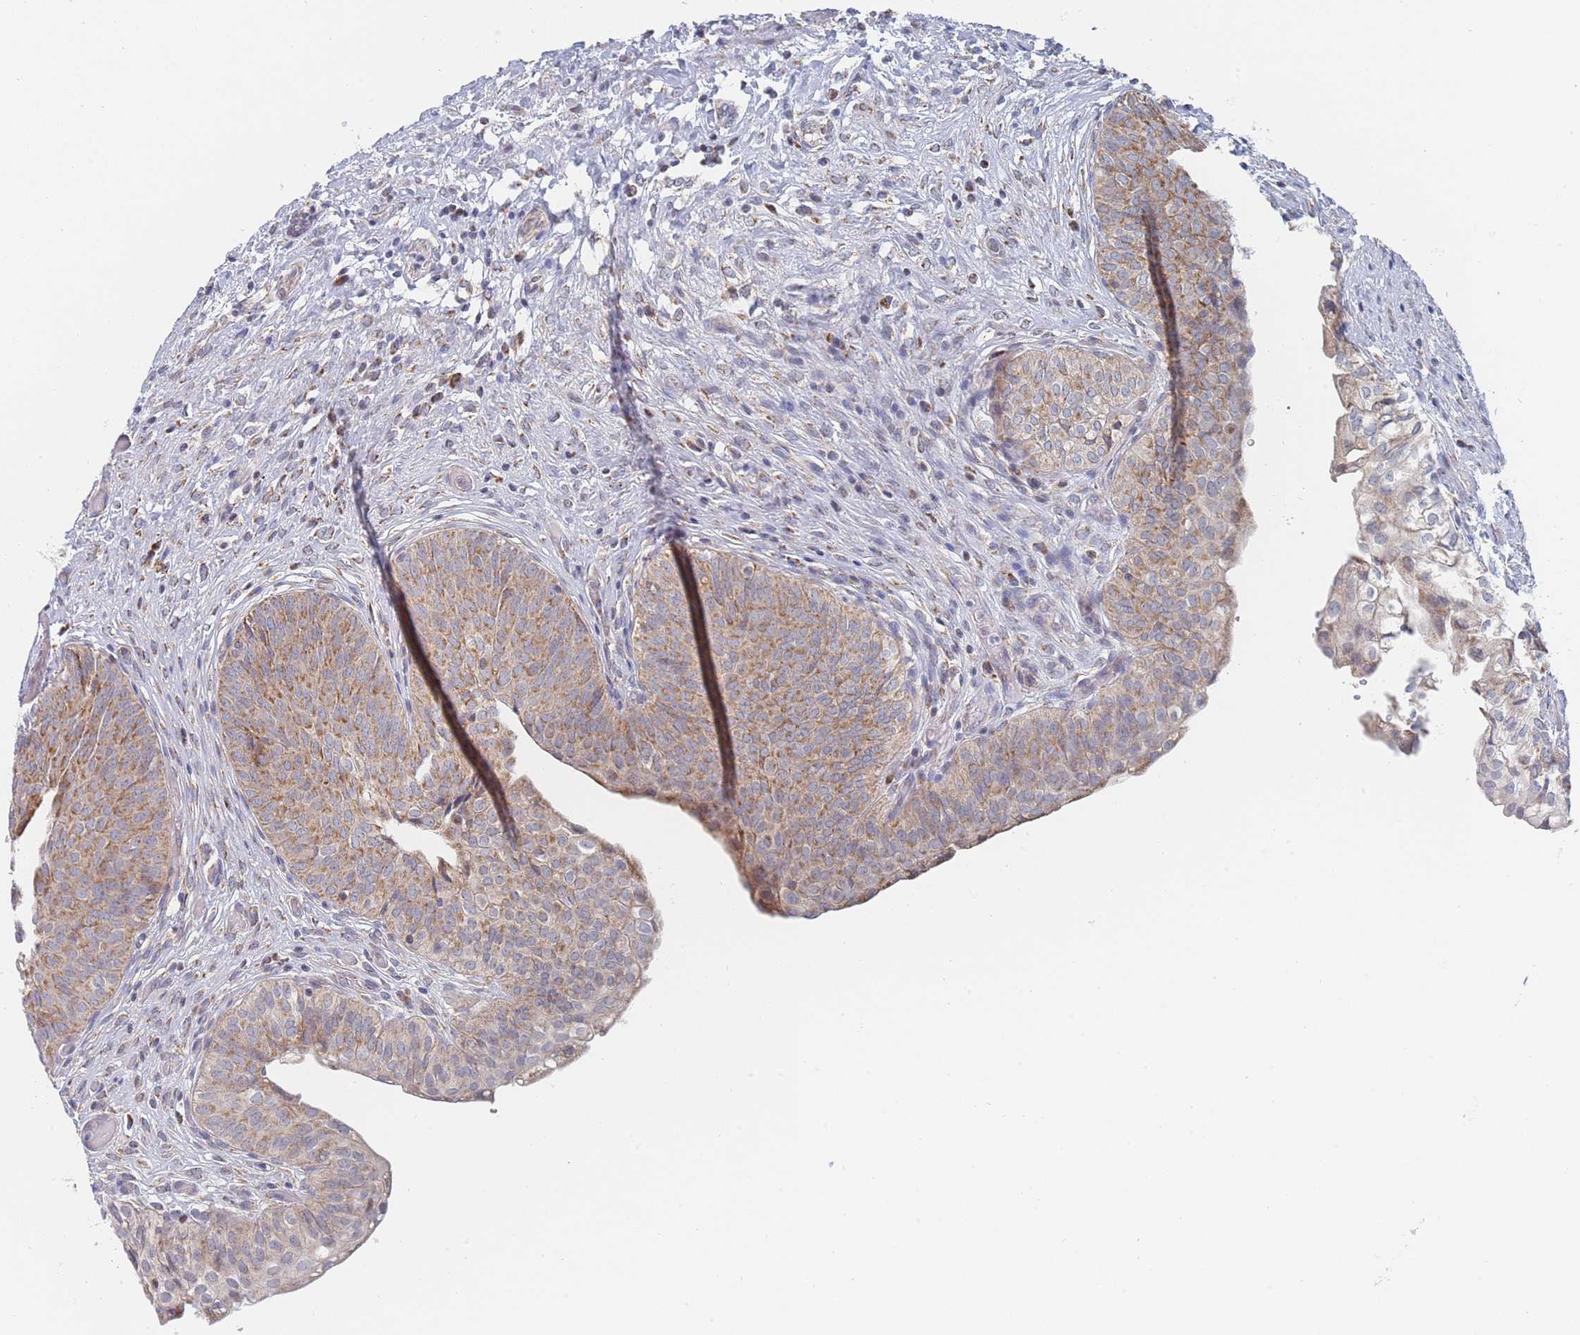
{"staining": {"intensity": "moderate", "quantity": "25%-75%", "location": "cytoplasmic/membranous"}, "tissue": "urinary bladder", "cell_type": "Urothelial cells", "image_type": "normal", "snomed": [{"axis": "morphology", "description": "Normal tissue, NOS"}, {"axis": "topography", "description": "Urinary bladder"}], "caption": "DAB immunohistochemical staining of unremarkable human urinary bladder exhibits moderate cytoplasmic/membranous protein staining in approximately 25%-75% of urothelial cells.", "gene": "IKZF4", "patient": {"sex": "male", "age": 55}}